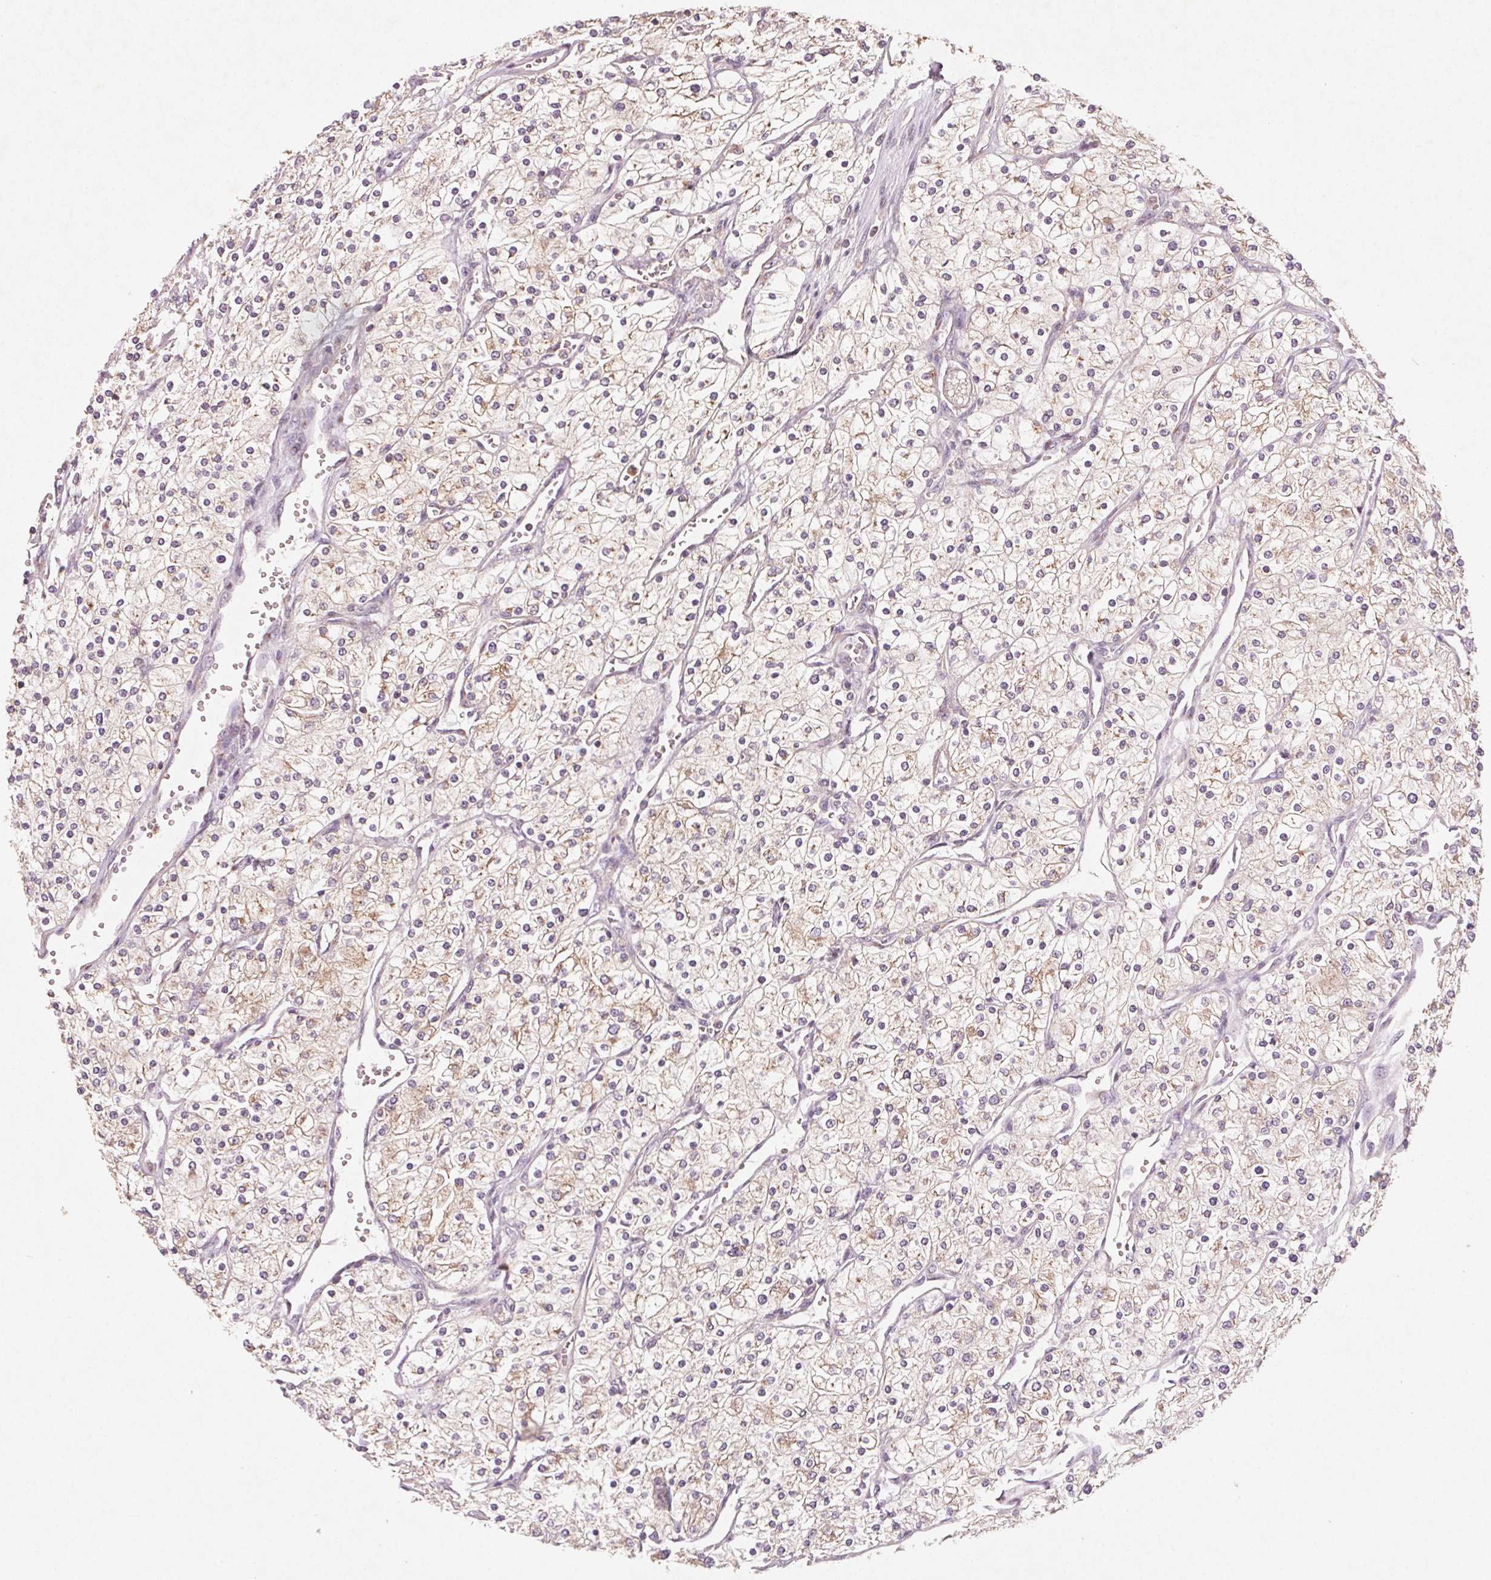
{"staining": {"intensity": "negative", "quantity": "none", "location": "none"}, "tissue": "renal cancer", "cell_type": "Tumor cells", "image_type": "cancer", "snomed": [{"axis": "morphology", "description": "Adenocarcinoma, NOS"}, {"axis": "topography", "description": "Kidney"}], "caption": "Human adenocarcinoma (renal) stained for a protein using immunohistochemistry (IHC) reveals no expression in tumor cells.", "gene": "AP1S1", "patient": {"sex": "male", "age": 80}}